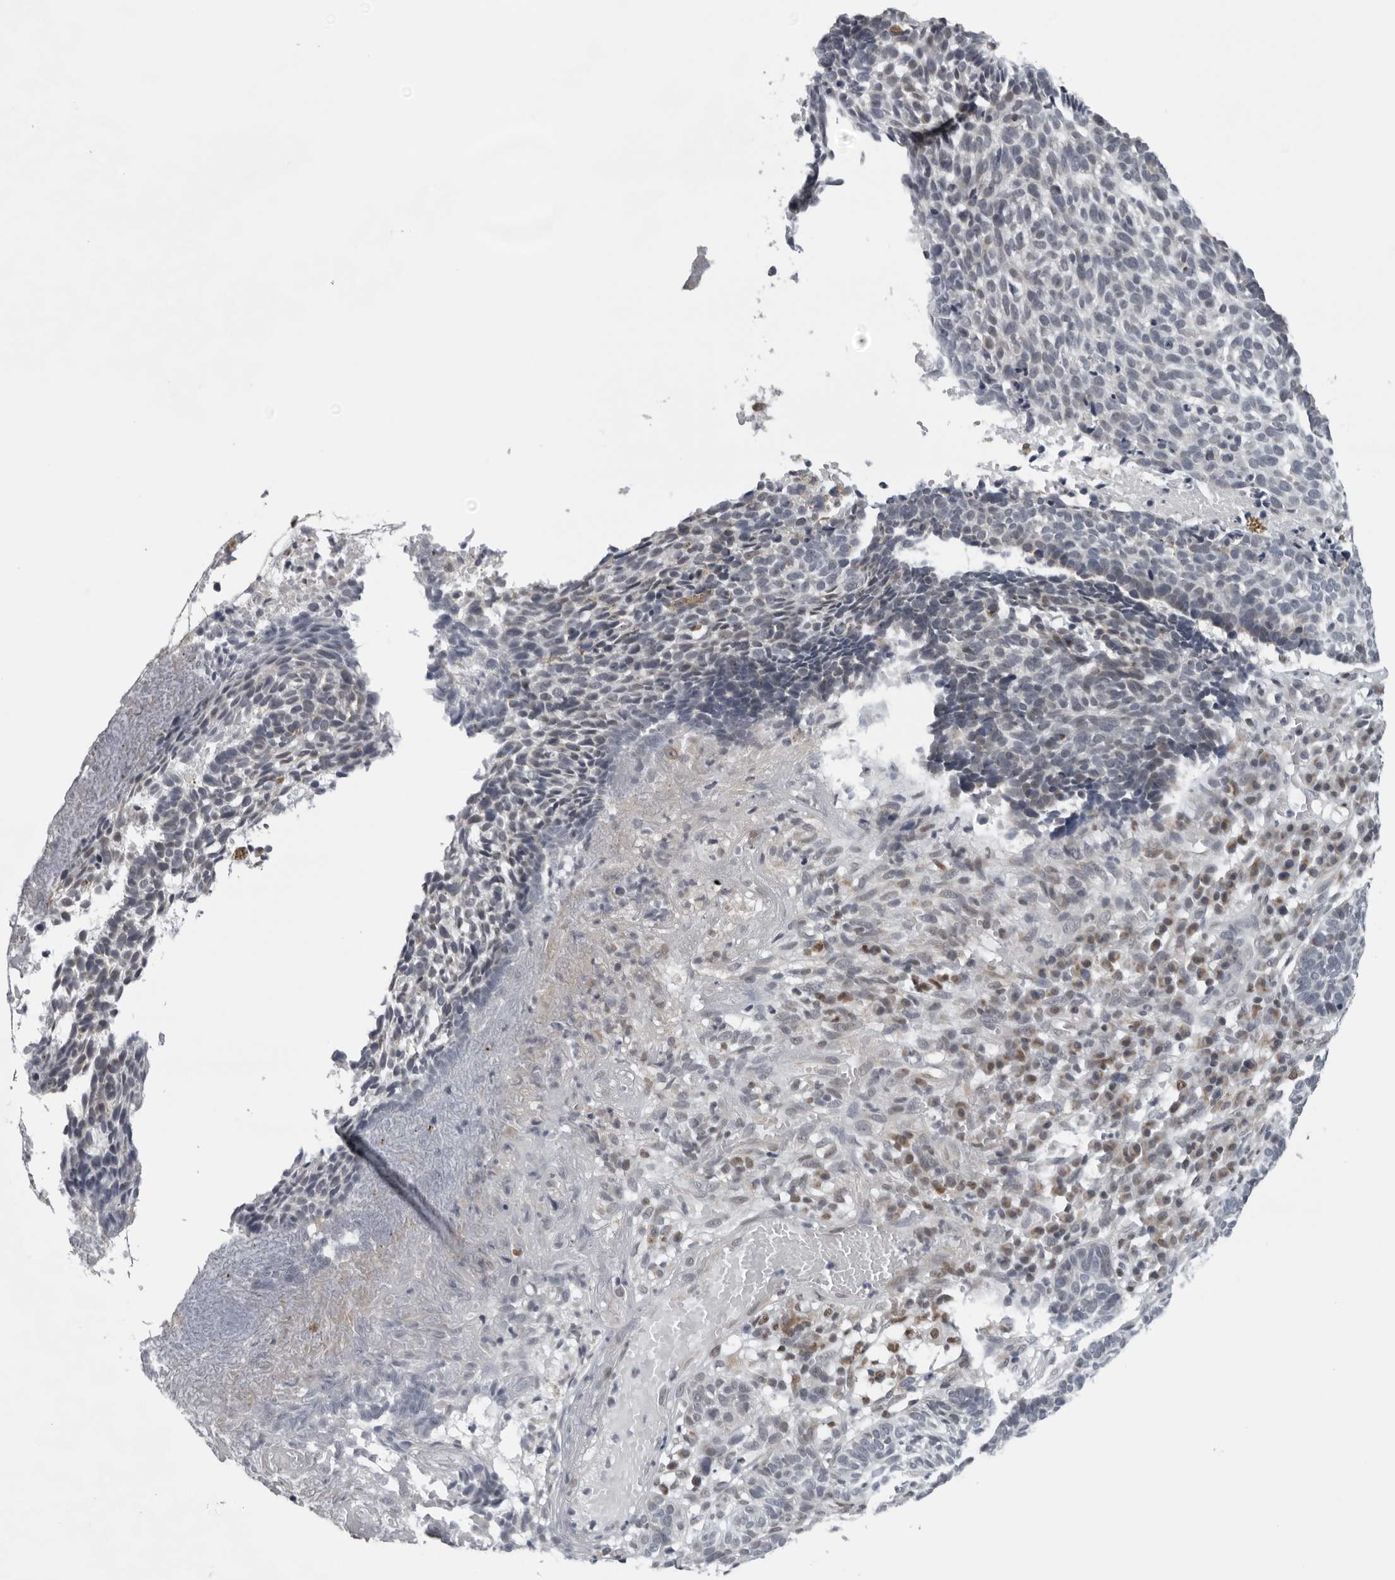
{"staining": {"intensity": "negative", "quantity": "none", "location": "none"}, "tissue": "skin cancer", "cell_type": "Tumor cells", "image_type": "cancer", "snomed": [{"axis": "morphology", "description": "Basal cell carcinoma"}, {"axis": "topography", "description": "Skin"}], "caption": "Skin cancer was stained to show a protein in brown. There is no significant staining in tumor cells. (DAB immunohistochemistry (IHC), high magnification).", "gene": "CPT2", "patient": {"sex": "male", "age": 85}}